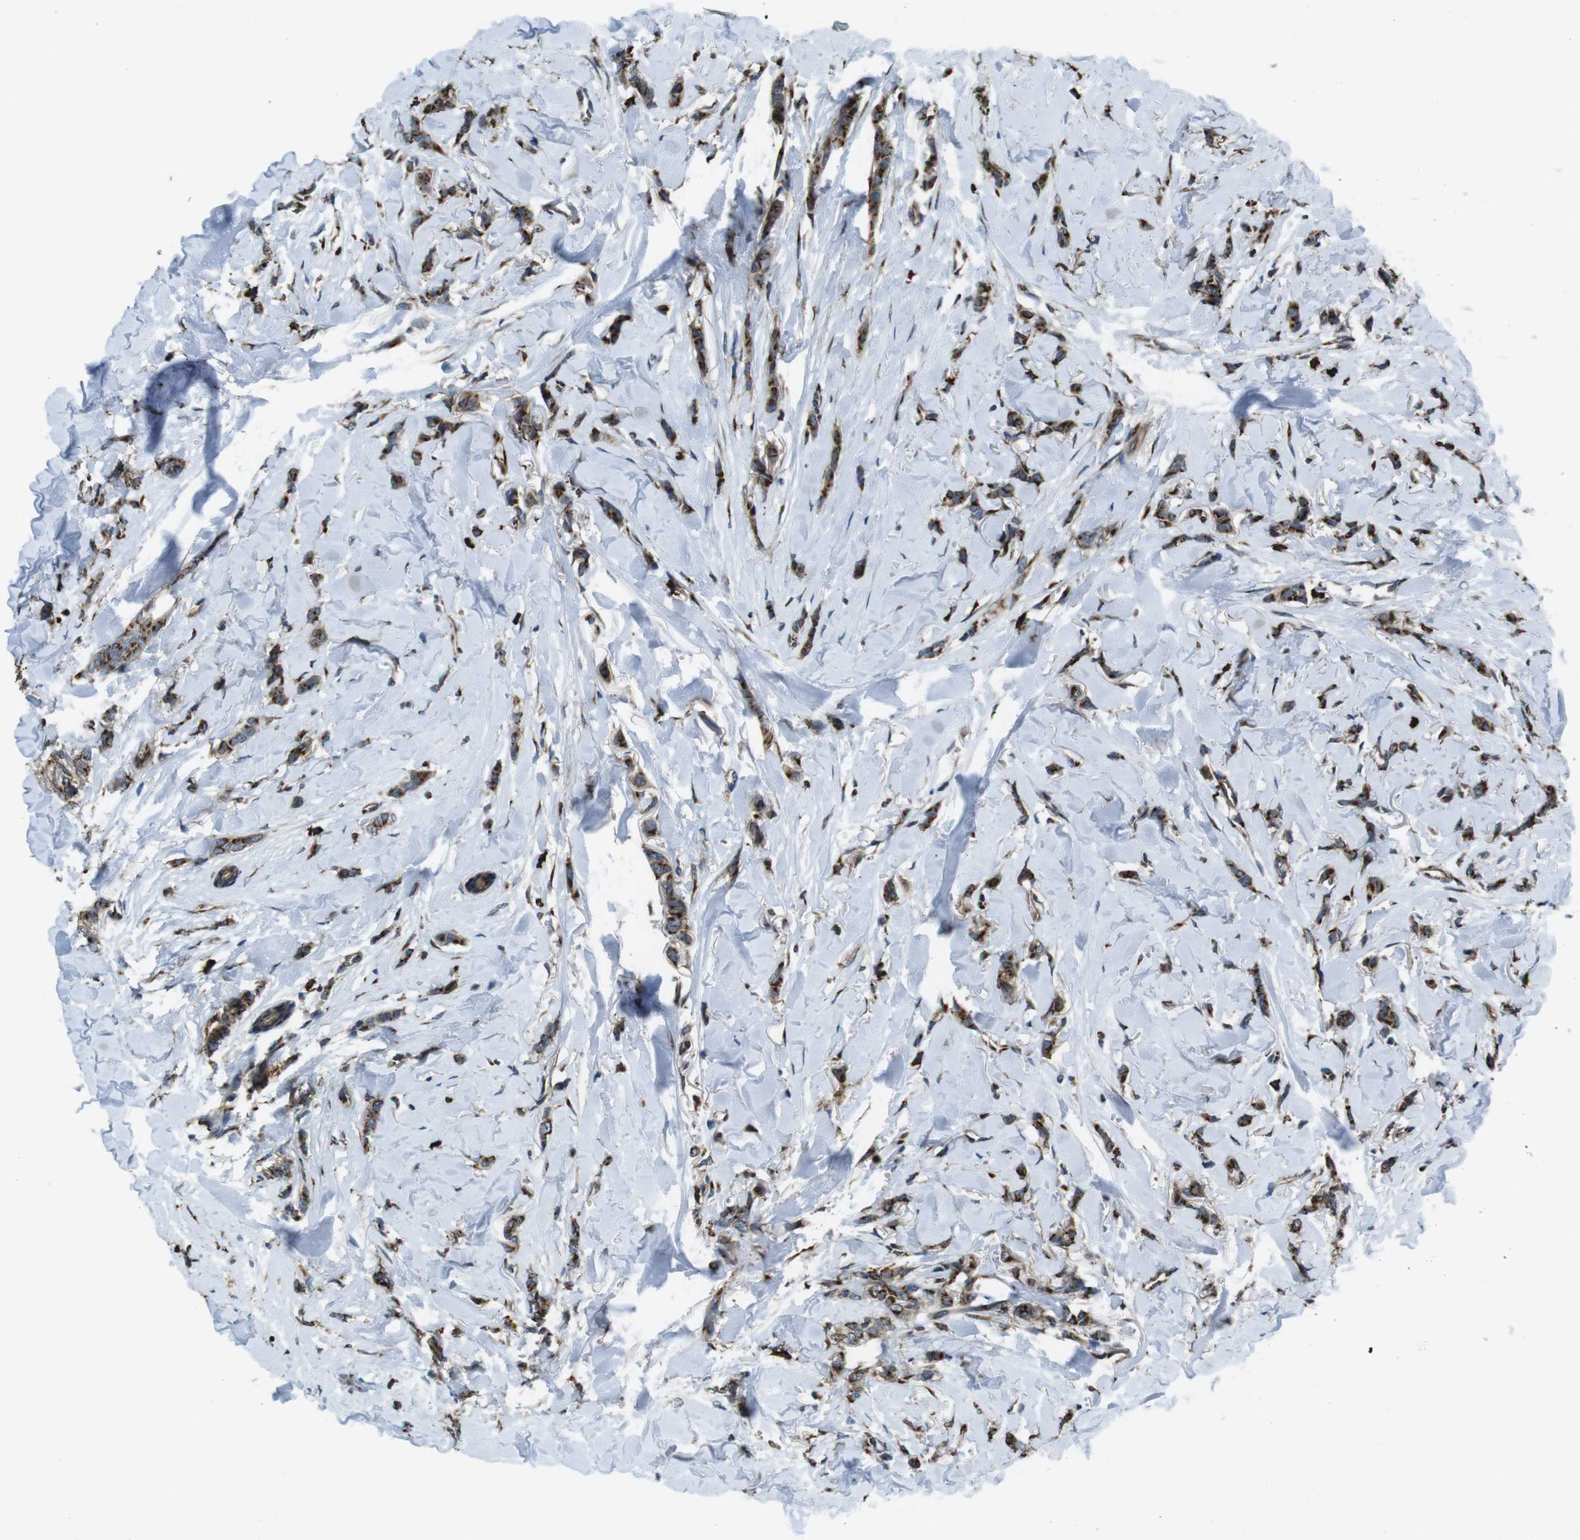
{"staining": {"intensity": "strong", "quantity": ">75%", "location": "cytoplasmic/membranous"}, "tissue": "breast cancer", "cell_type": "Tumor cells", "image_type": "cancer", "snomed": [{"axis": "morphology", "description": "Lobular carcinoma"}, {"axis": "topography", "description": "Skin"}, {"axis": "topography", "description": "Breast"}], "caption": "The immunohistochemical stain labels strong cytoplasmic/membranous positivity in tumor cells of breast cancer tissue. The protein of interest is shown in brown color, while the nuclei are stained blue.", "gene": "RAB6A", "patient": {"sex": "female", "age": 46}}